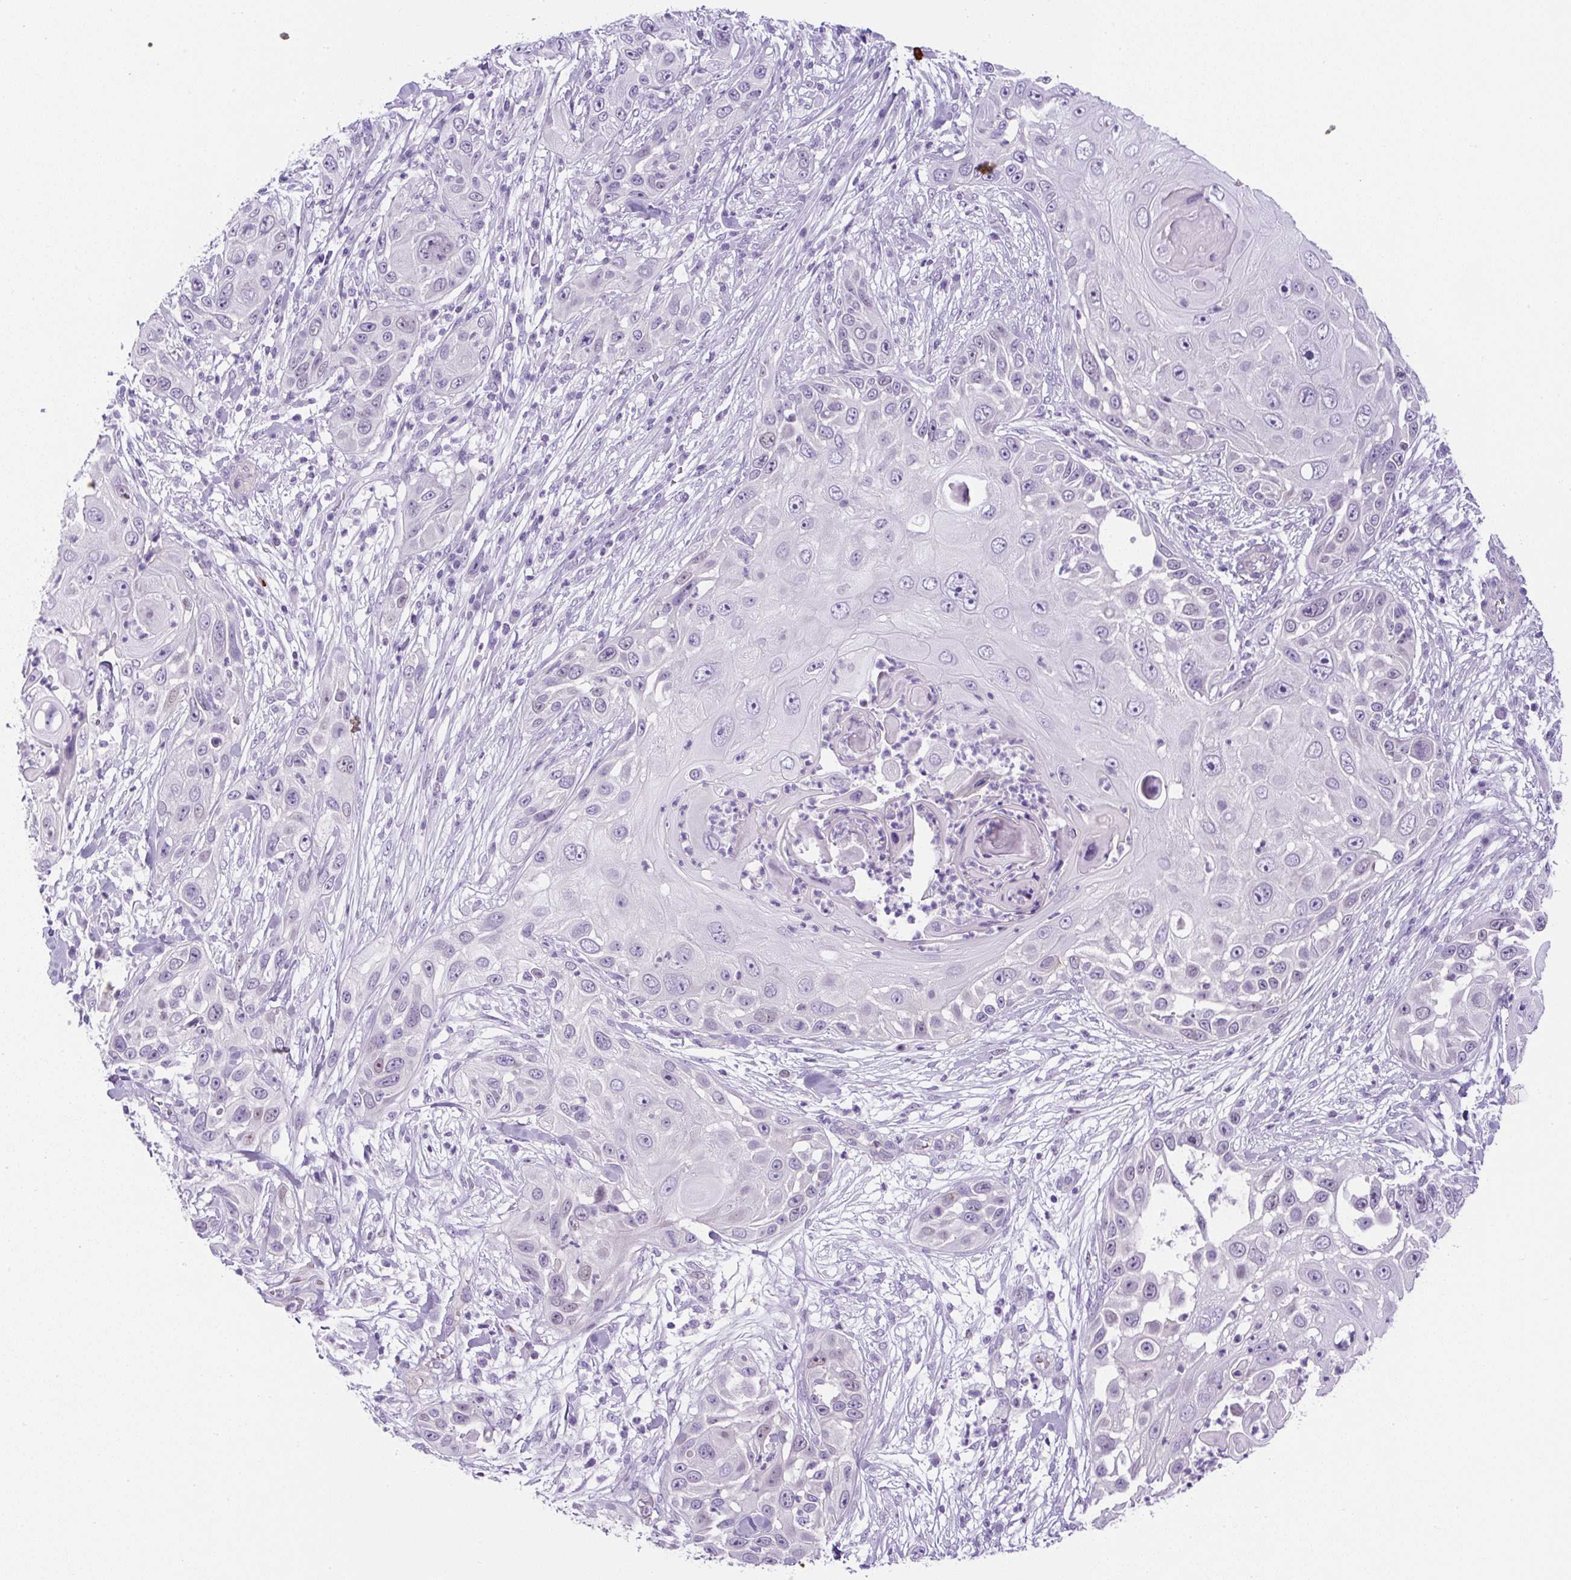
{"staining": {"intensity": "negative", "quantity": "none", "location": "none"}, "tissue": "skin cancer", "cell_type": "Tumor cells", "image_type": "cancer", "snomed": [{"axis": "morphology", "description": "Squamous cell carcinoma, NOS"}, {"axis": "topography", "description": "Skin"}], "caption": "Immunohistochemical staining of skin cancer (squamous cell carcinoma) shows no significant expression in tumor cells.", "gene": "ADAMTS19", "patient": {"sex": "female", "age": 44}}